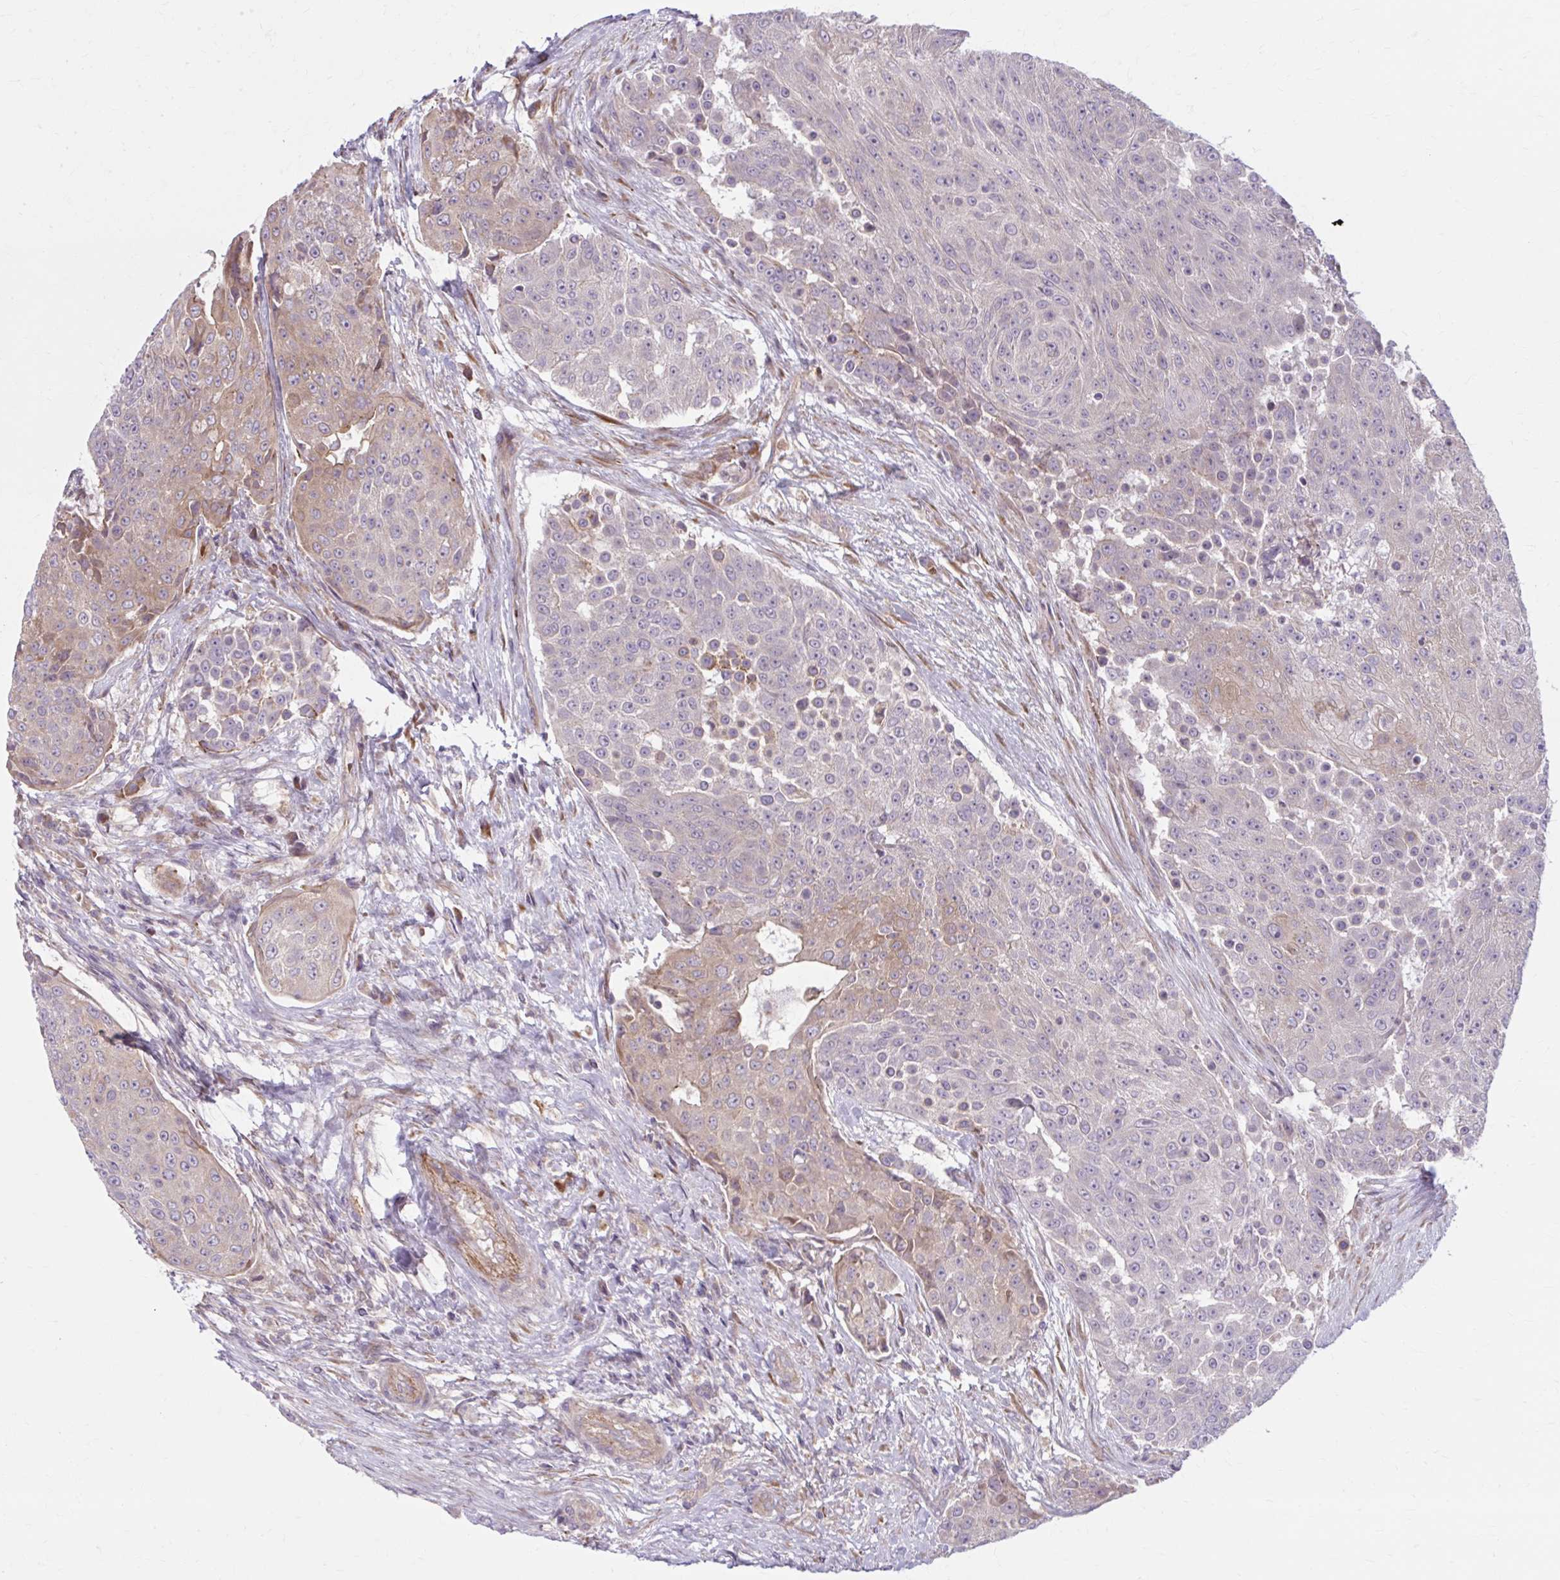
{"staining": {"intensity": "weak", "quantity": "25%-75%", "location": "cytoplasmic/membranous"}, "tissue": "urothelial cancer", "cell_type": "Tumor cells", "image_type": "cancer", "snomed": [{"axis": "morphology", "description": "Urothelial carcinoma, High grade"}, {"axis": "topography", "description": "Urinary bladder"}], "caption": "Immunohistochemical staining of high-grade urothelial carcinoma displays low levels of weak cytoplasmic/membranous positivity in approximately 25%-75% of tumor cells.", "gene": "SNF8", "patient": {"sex": "female", "age": 63}}